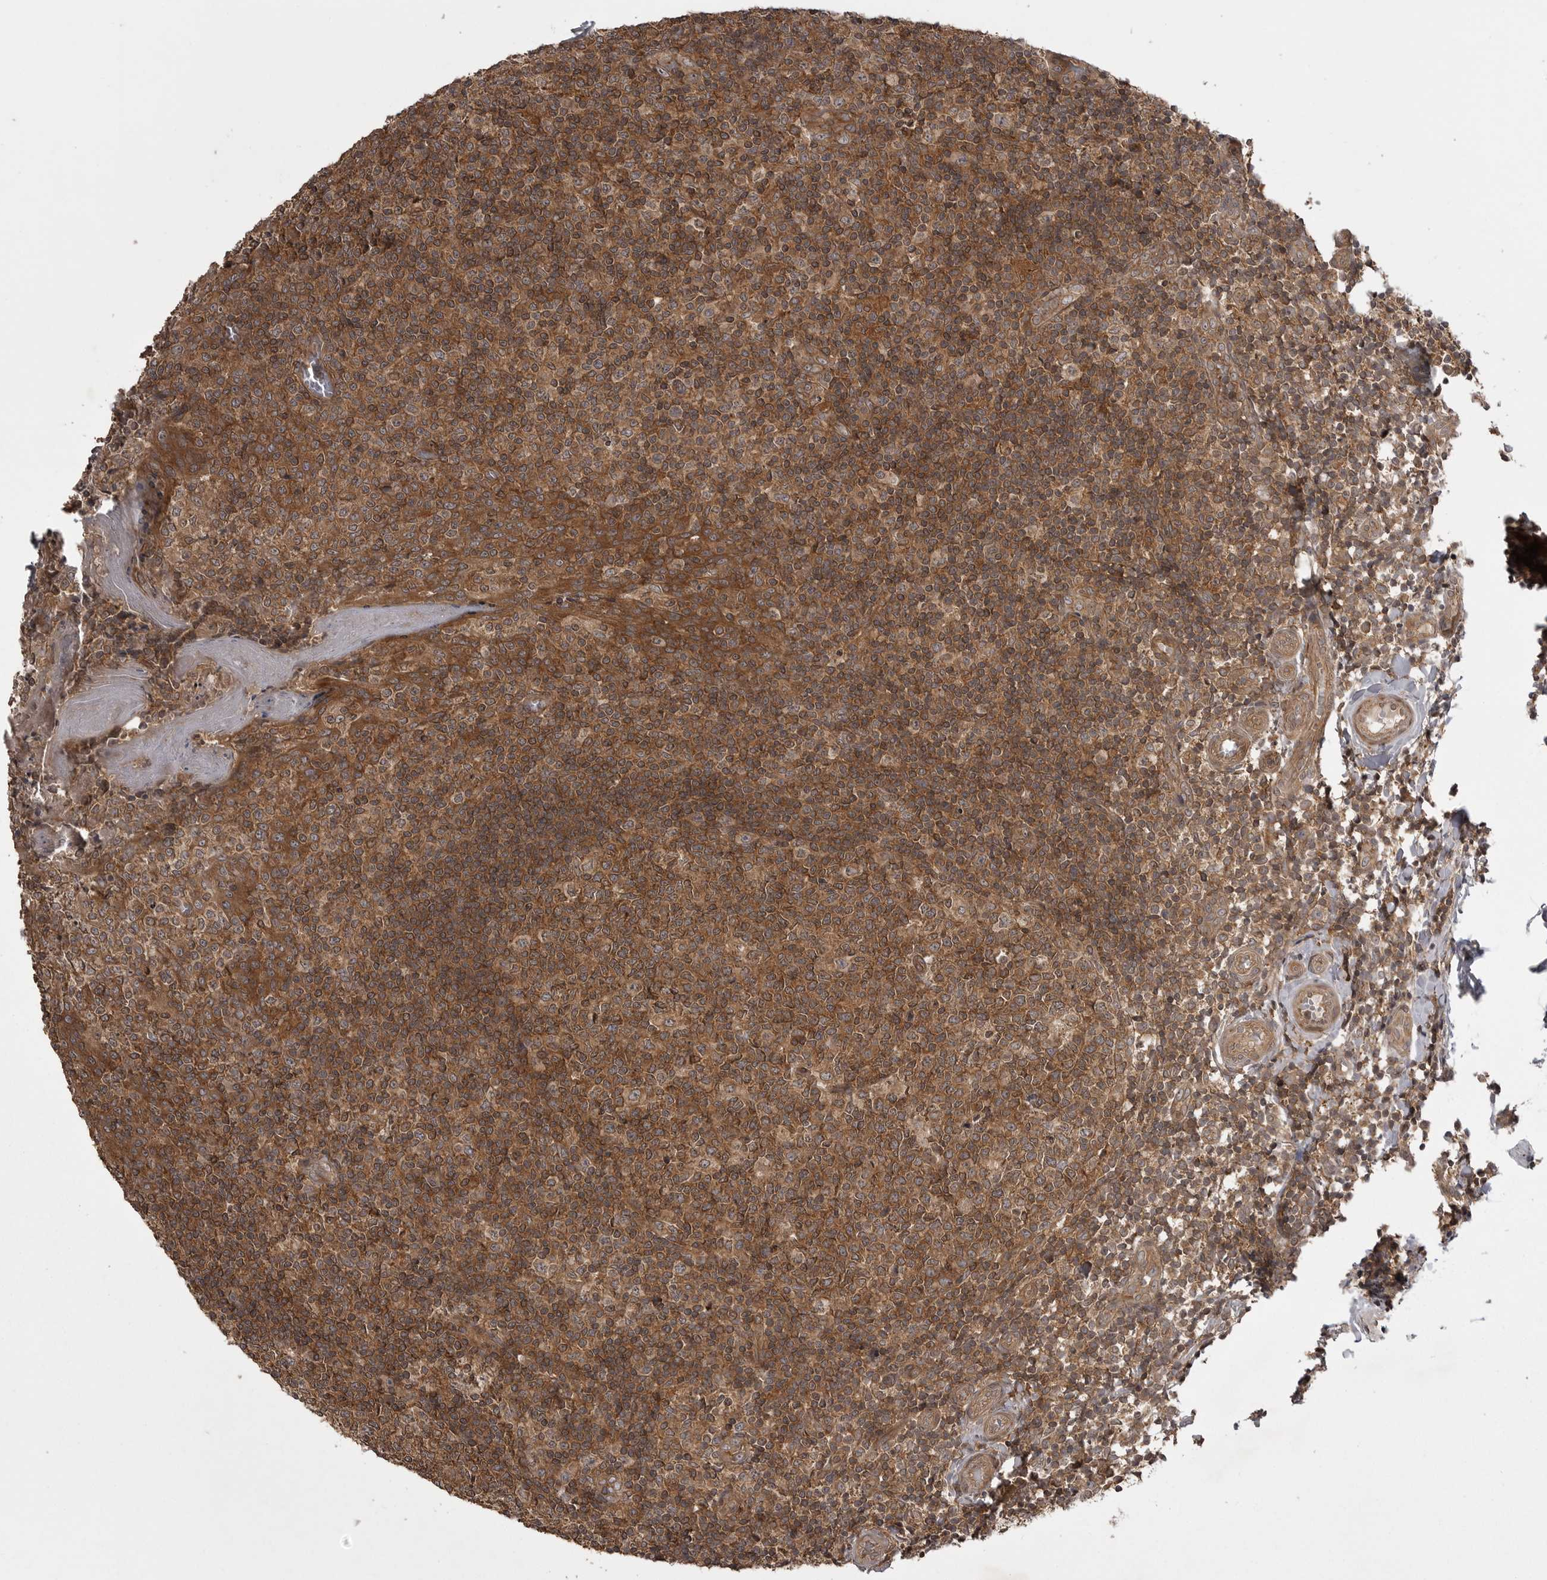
{"staining": {"intensity": "moderate", "quantity": ">75%", "location": "cytoplasmic/membranous"}, "tissue": "tonsil", "cell_type": "Germinal center cells", "image_type": "normal", "snomed": [{"axis": "morphology", "description": "Normal tissue, NOS"}, {"axis": "topography", "description": "Tonsil"}], "caption": "Approximately >75% of germinal center cells in unremarkable human tonsil show moderate cytoplasmic/membranous protein positivity as visualized by brown immunohistochemical staining.", "gene": "STK24", "patient": {"sex": "female", "age": 19}}